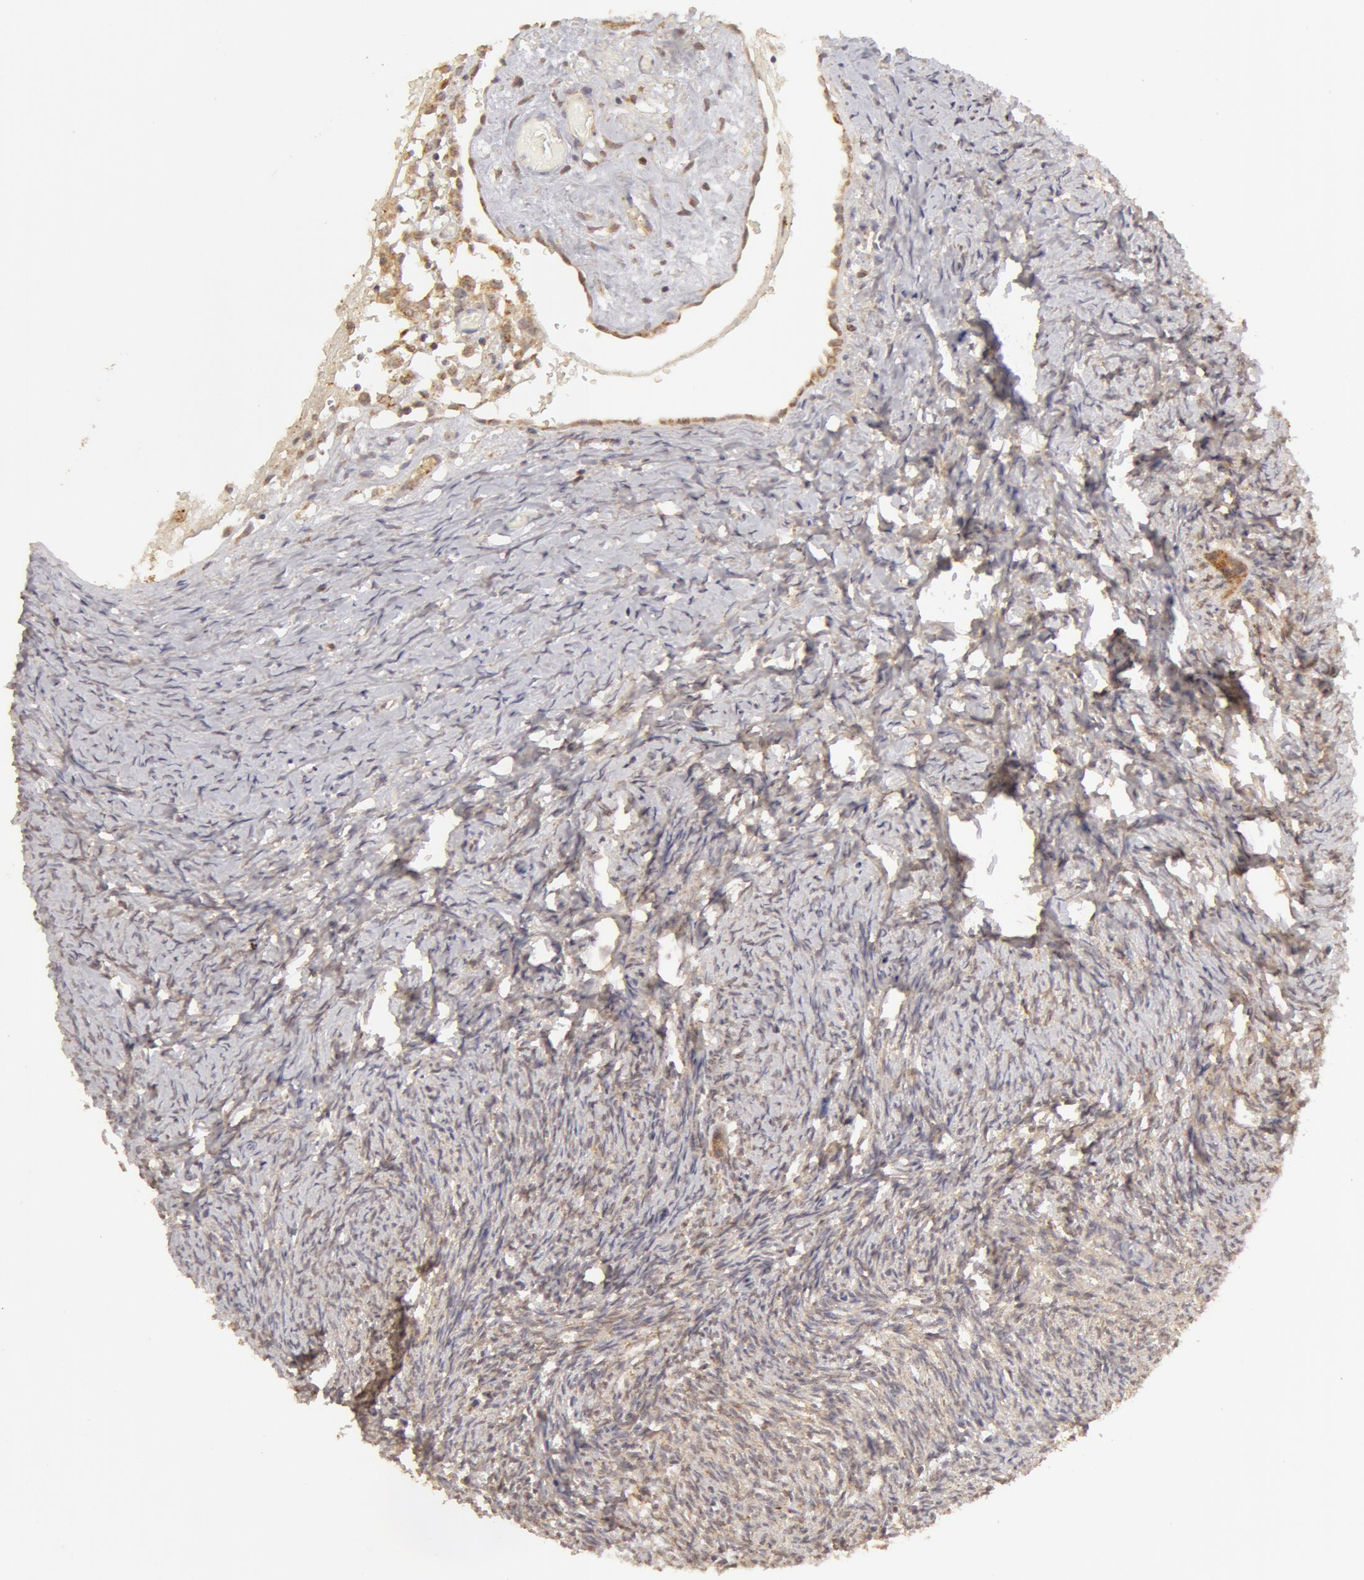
{"staining": {"intensity": "negative", "quantity": "none", "location": "none"}, "tissue": "ovary", "cell_type": "Ovarian stroma cells", "image_type": "normal", "snomed": [{"axis": "morphology", "description": "Normal tissue, NOS"}, {"axis": "topography", "description": "Ovary"}], "caption": "Immunohistochemistry (IHC) image of normal human ovary stained for a protein (brown), which demonstrates no expression in ovarian stroma cells. The staining is performed using DAB brown chromogen with nuclei counter-stained in using hematoxylin.", "gene": "ADPRH", "patient": {"sex": "female", "age": 54}}